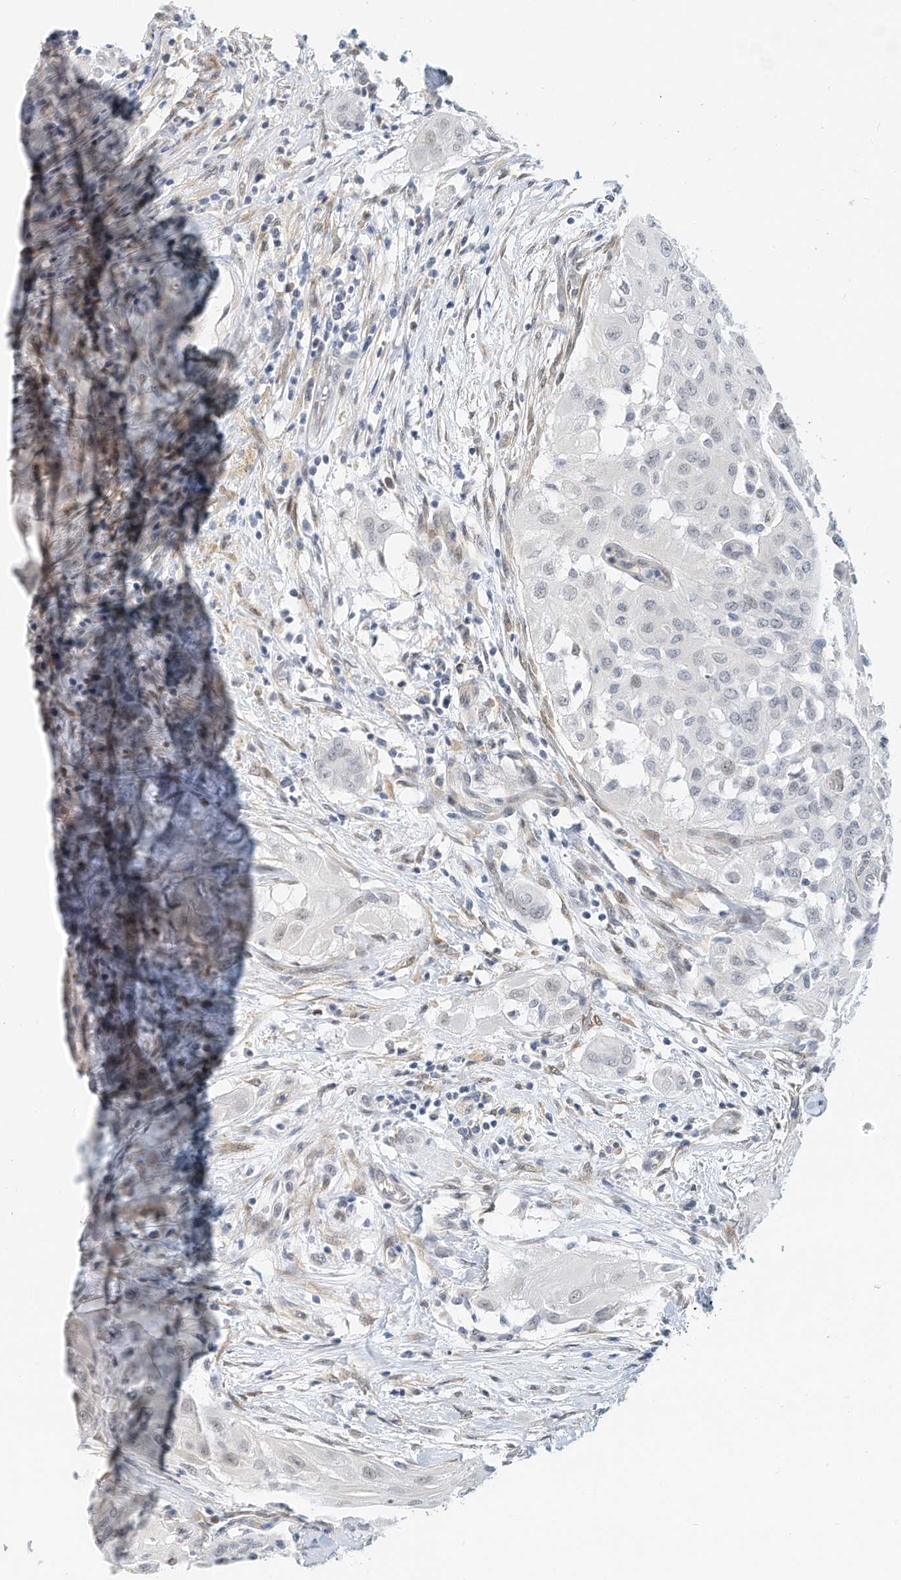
{"staining": {"intensity": "negative", "quantity": "none", "location": "none"}, "tissue": "thyroid cancer", "cell_type": "Tumor cells", "image_type": "cancer", "snomed": [{"axis": "morphology", "description": "Papillary adenocarcinoma, NOS"}, {"axis": "topography", "description": "Thyroid gland"}], "caption": "This is an immunohistochemistry (IHC) photomicrograph of papillary adenocarcinoma (thyroid). There is no positivity in tumor cells.", "gene": "ARHGAP28", "patient": {"sex": "female", "age": 59}}